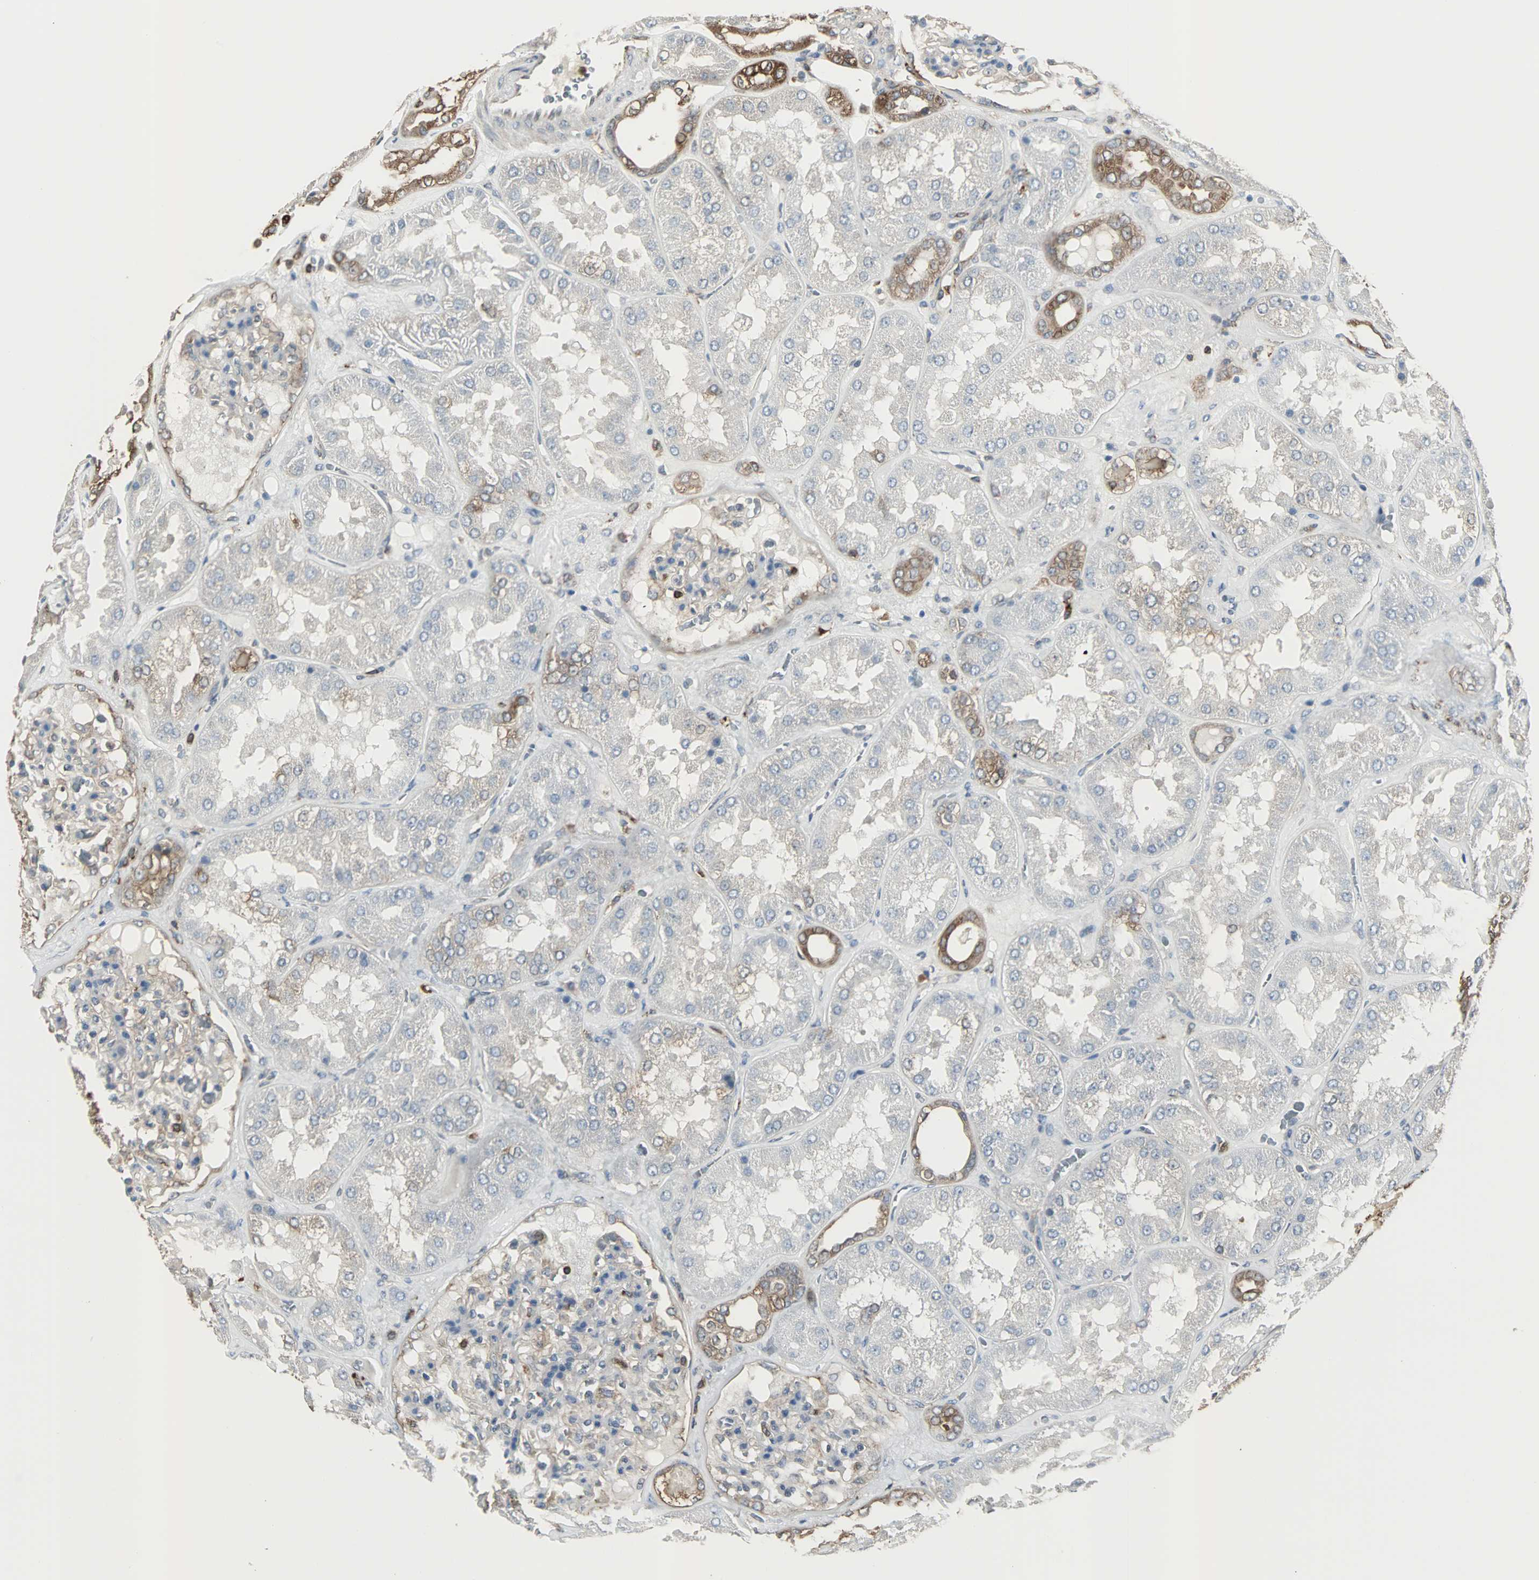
{"staining": {"intensity": "weak", "quantity": "25%-75%", "location": "cytoplasmic/membranous"}, "tissue": "kidney", "cell_type": "Cells in glomeruli", "image_type": "normal", "snomed": [{"axis": "morphology", "description": "Normal tissue, NOS"}, {"axis": "topography", "description": "Kidney"}], "caption": "Protein analysis of benign kidney displays weak cytoplasmic/membranous positivity in approximately 25%-75% of cells in glomeruli.", "gene": "LRRFIP1", "patient": {"sex": "female", "age": 56}}